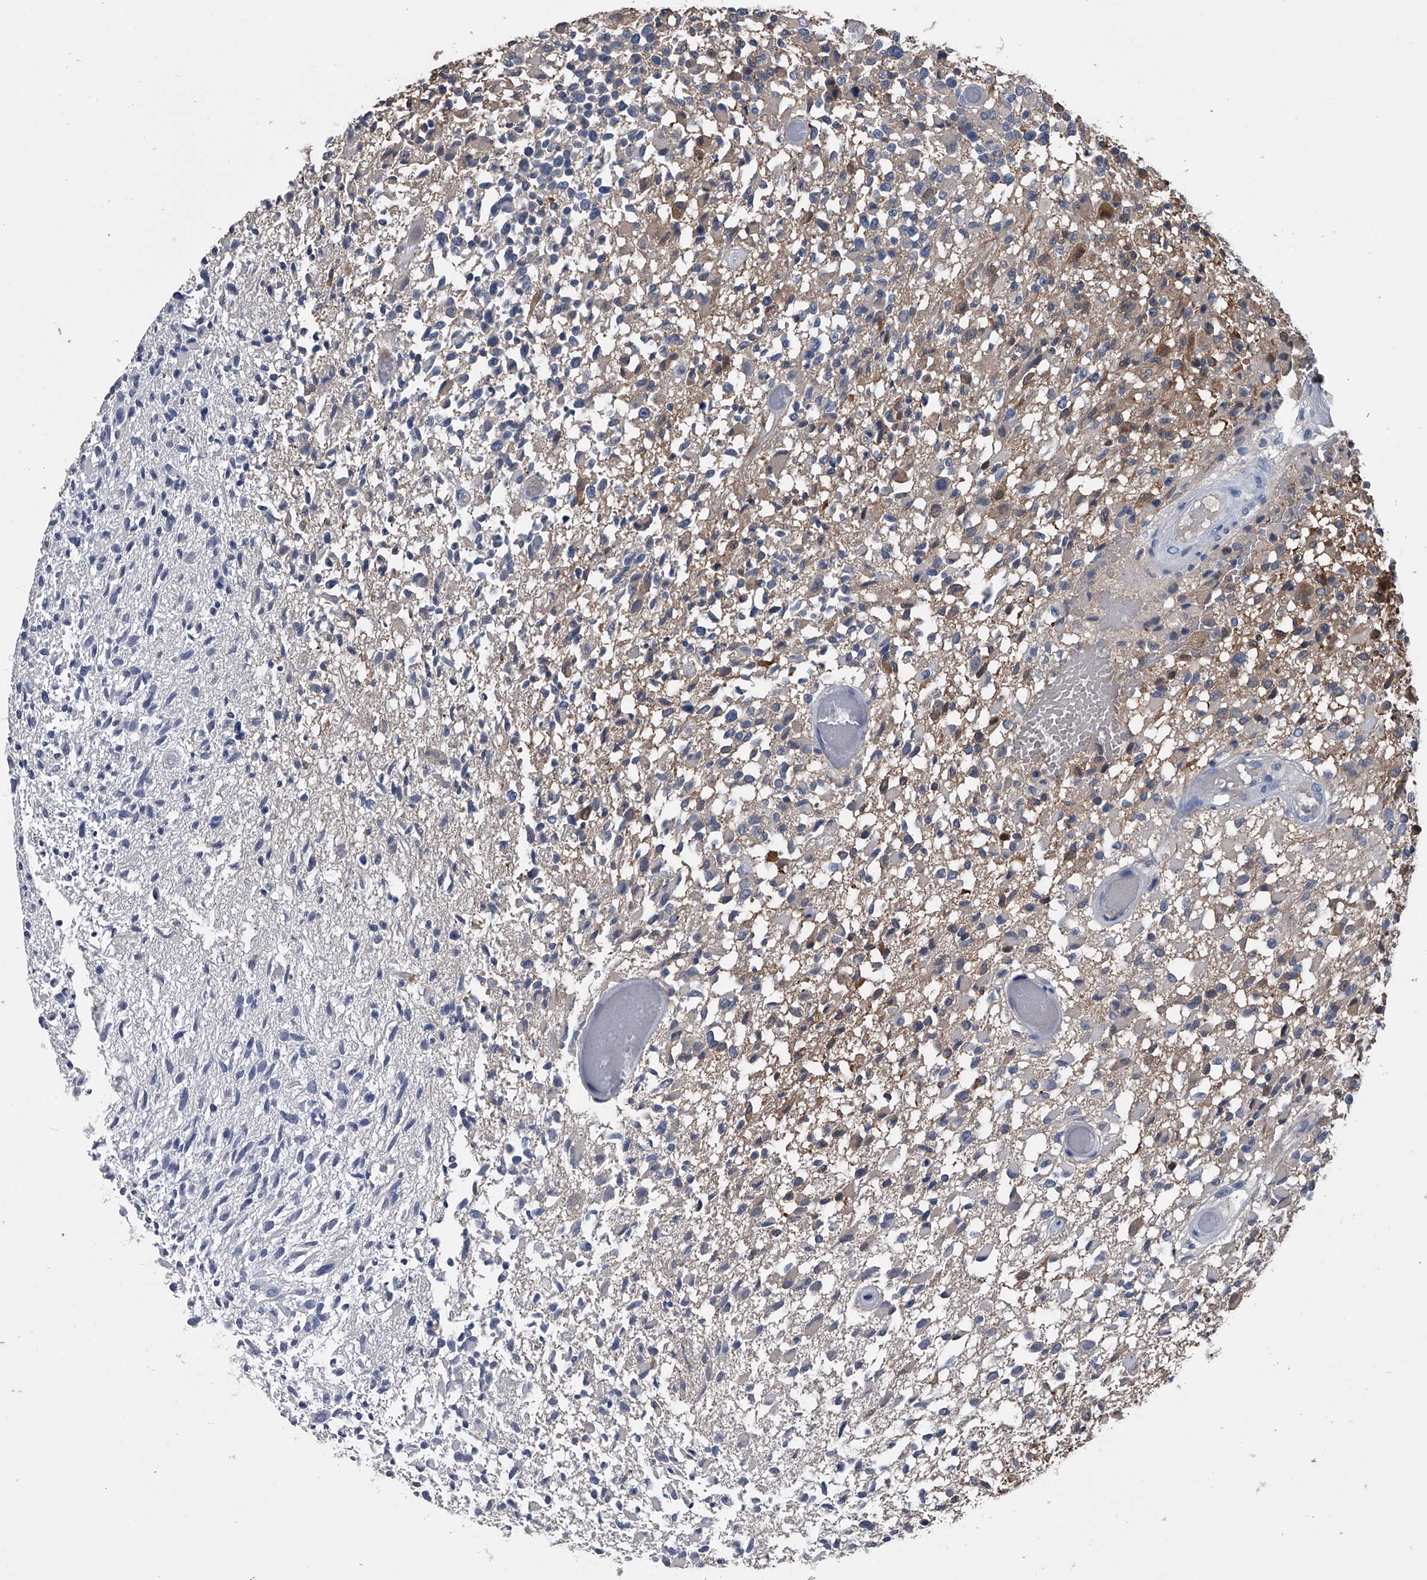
{"staining": {"intensity": "negative", "quantity": "none", "location": "none"}, "tissue": "glioma", "cell_type": "Tumor cells", "image_type": "cancer", "snomed": [{"axis": "morphology", "description": "Glioma, malignant, High grade"}, {"axis": "morphology", "description": "Glioblastoma, NOS"}, {"axis": "topography", "description": "Brain"}], "caption": "An immunohistochemistry (IHC) micrograph of glioblastoma is shown. There is no staining in tumor cells of glioblastoma.", "gene": "KIF13A", "patient": {"sex": "male", "age": 60}}